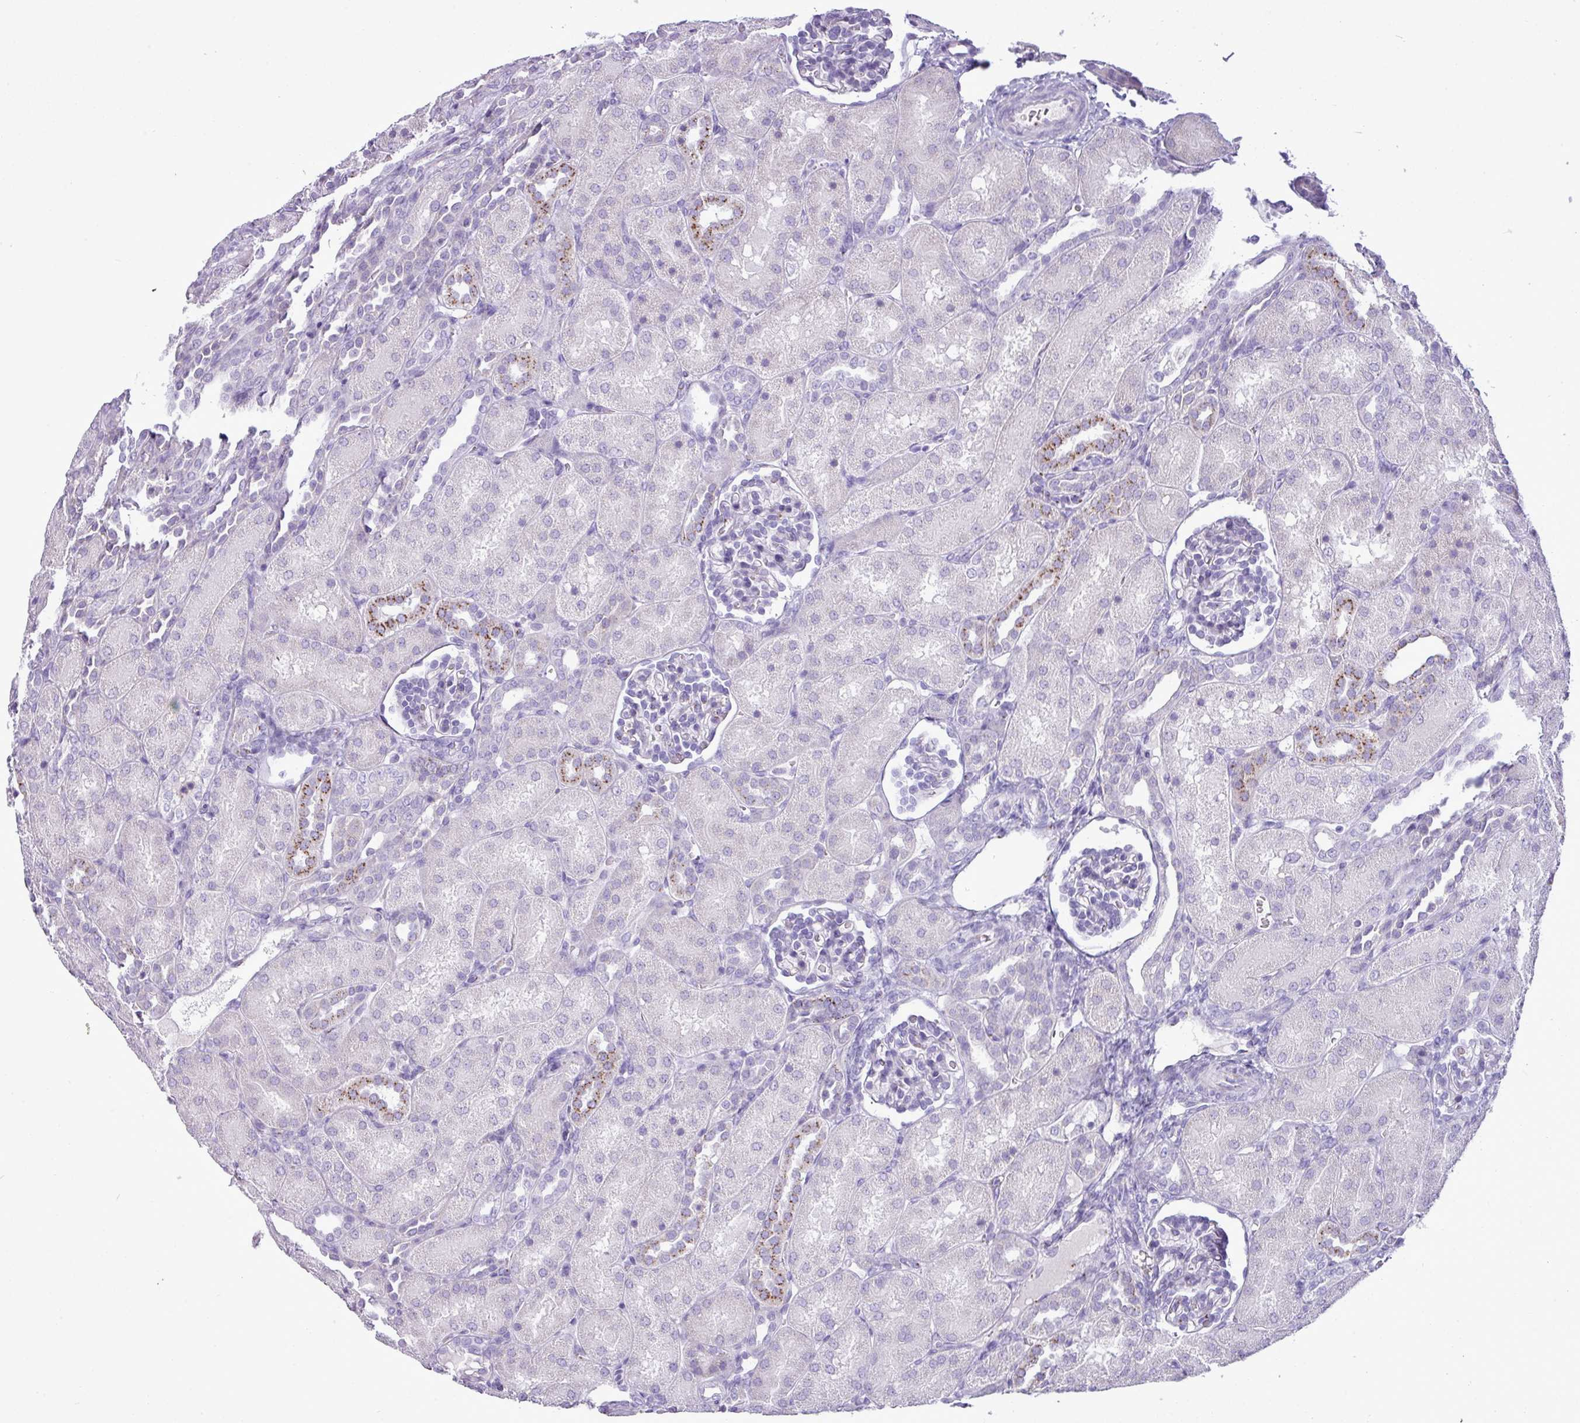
{"staining": {"intensity": "negative", "quantity": "none", "location": "none"}, "tissue": "kidney", "cell_type": "Cells in glomeruli", "image_type": "normal", "snomed": [{"axis": "morphology", "description": "Normal tissue, NOS"}, {"axis": "topography", "description": "Kidney"}], "caption": "High magnification brightfield microscopy of unremarkable kidney stained with DAB (brown) and counterstained with hematoxylin (blue): cells in glomeruli show no significant staining.", "gene": "FAM43A", "patient": {"sex": "male", "age": 1}}